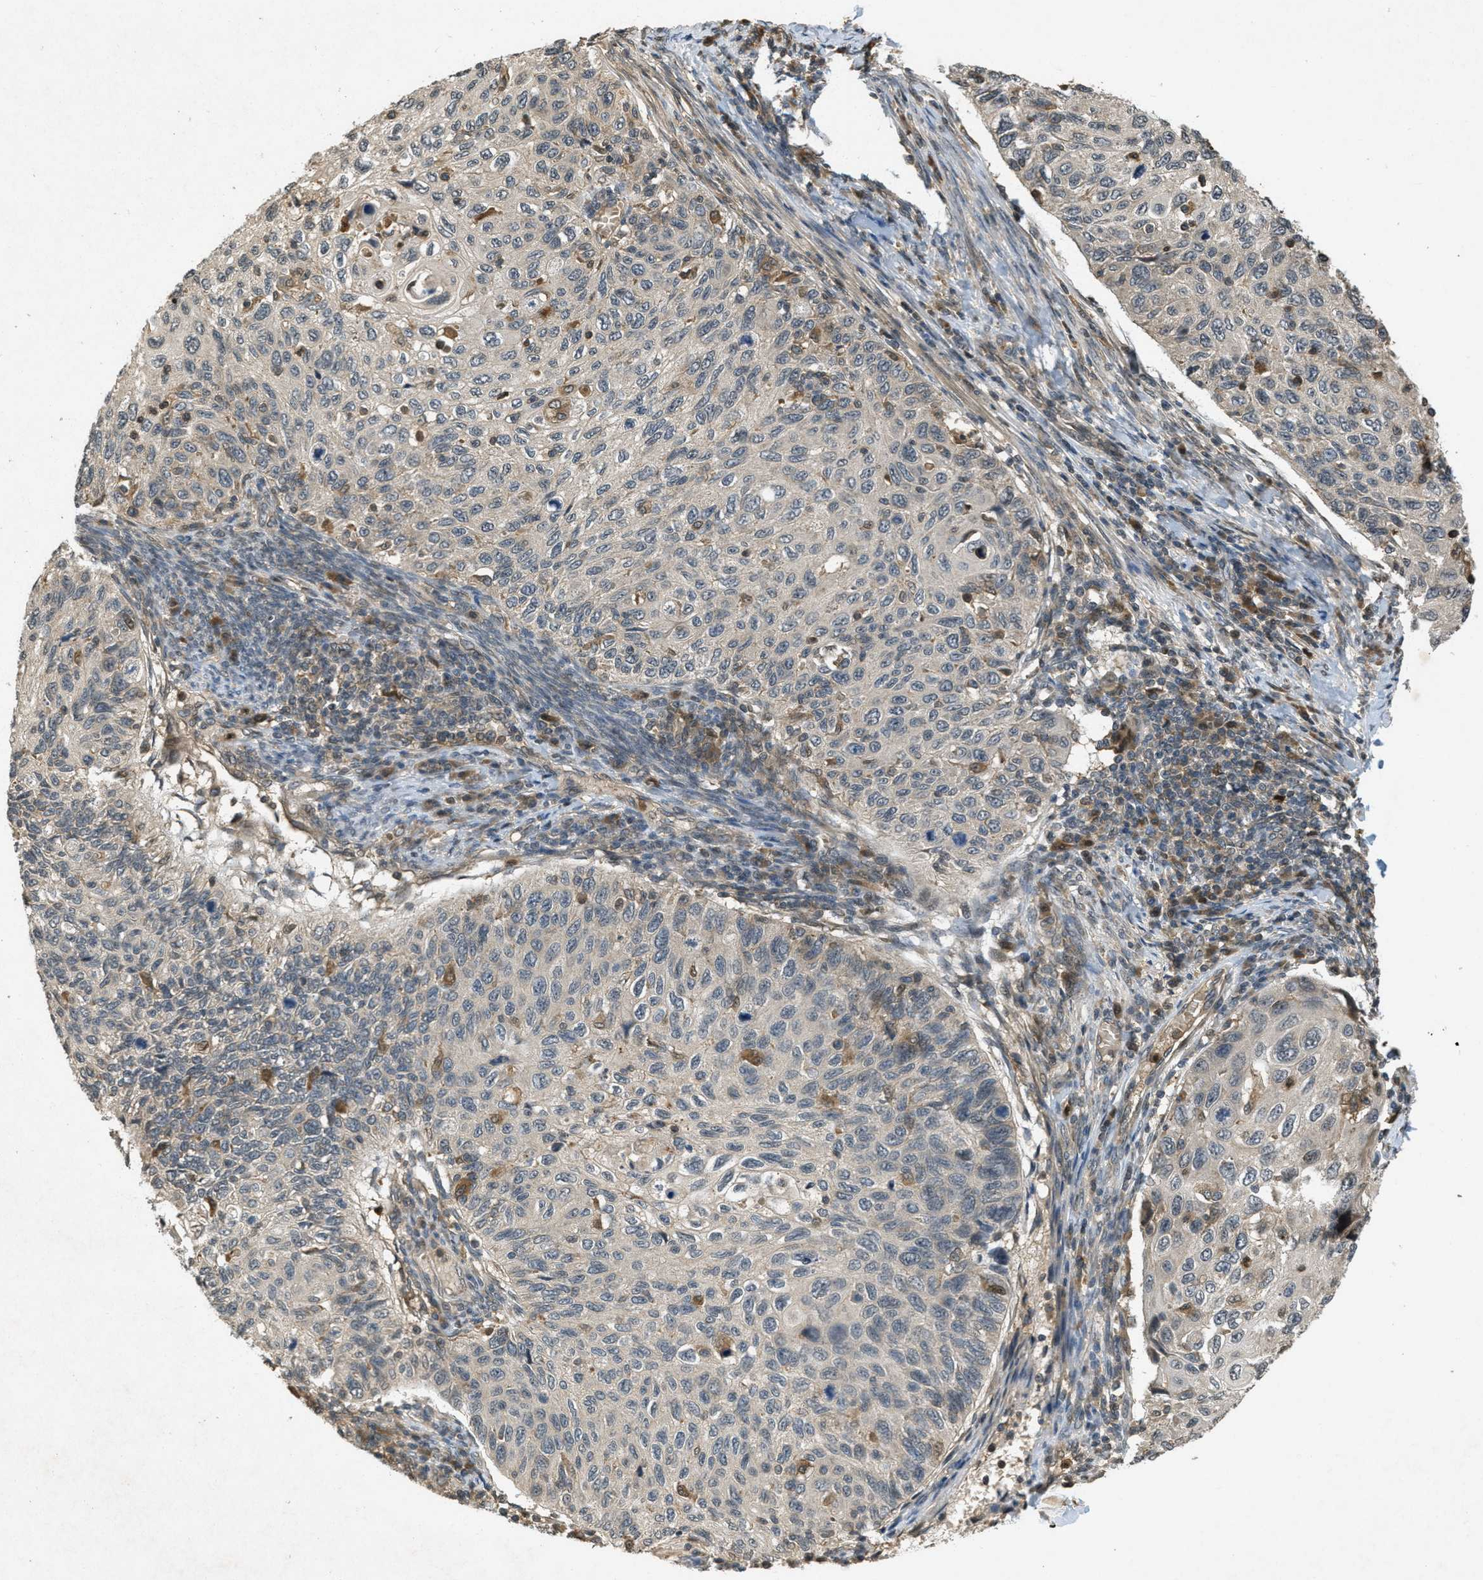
{"staining": {"intensity": "negative", "quantity": "none", "location": "none"}, "tissue": "cervical cancer", "cell_type": "Tumor cells", "image_type": "cancer", "snomed": [{"axis": "morphology", "description": "Squamous cell carcinoma, NOS"}, {"axis": "topography", "description": "Cervix"}], "caption": "The micrograph reveals no significant staining in tumor cells of squamous cell carcinoma (cervical).", "gene": "ATG7", "patient": {"sex": "female", "age": 70}}